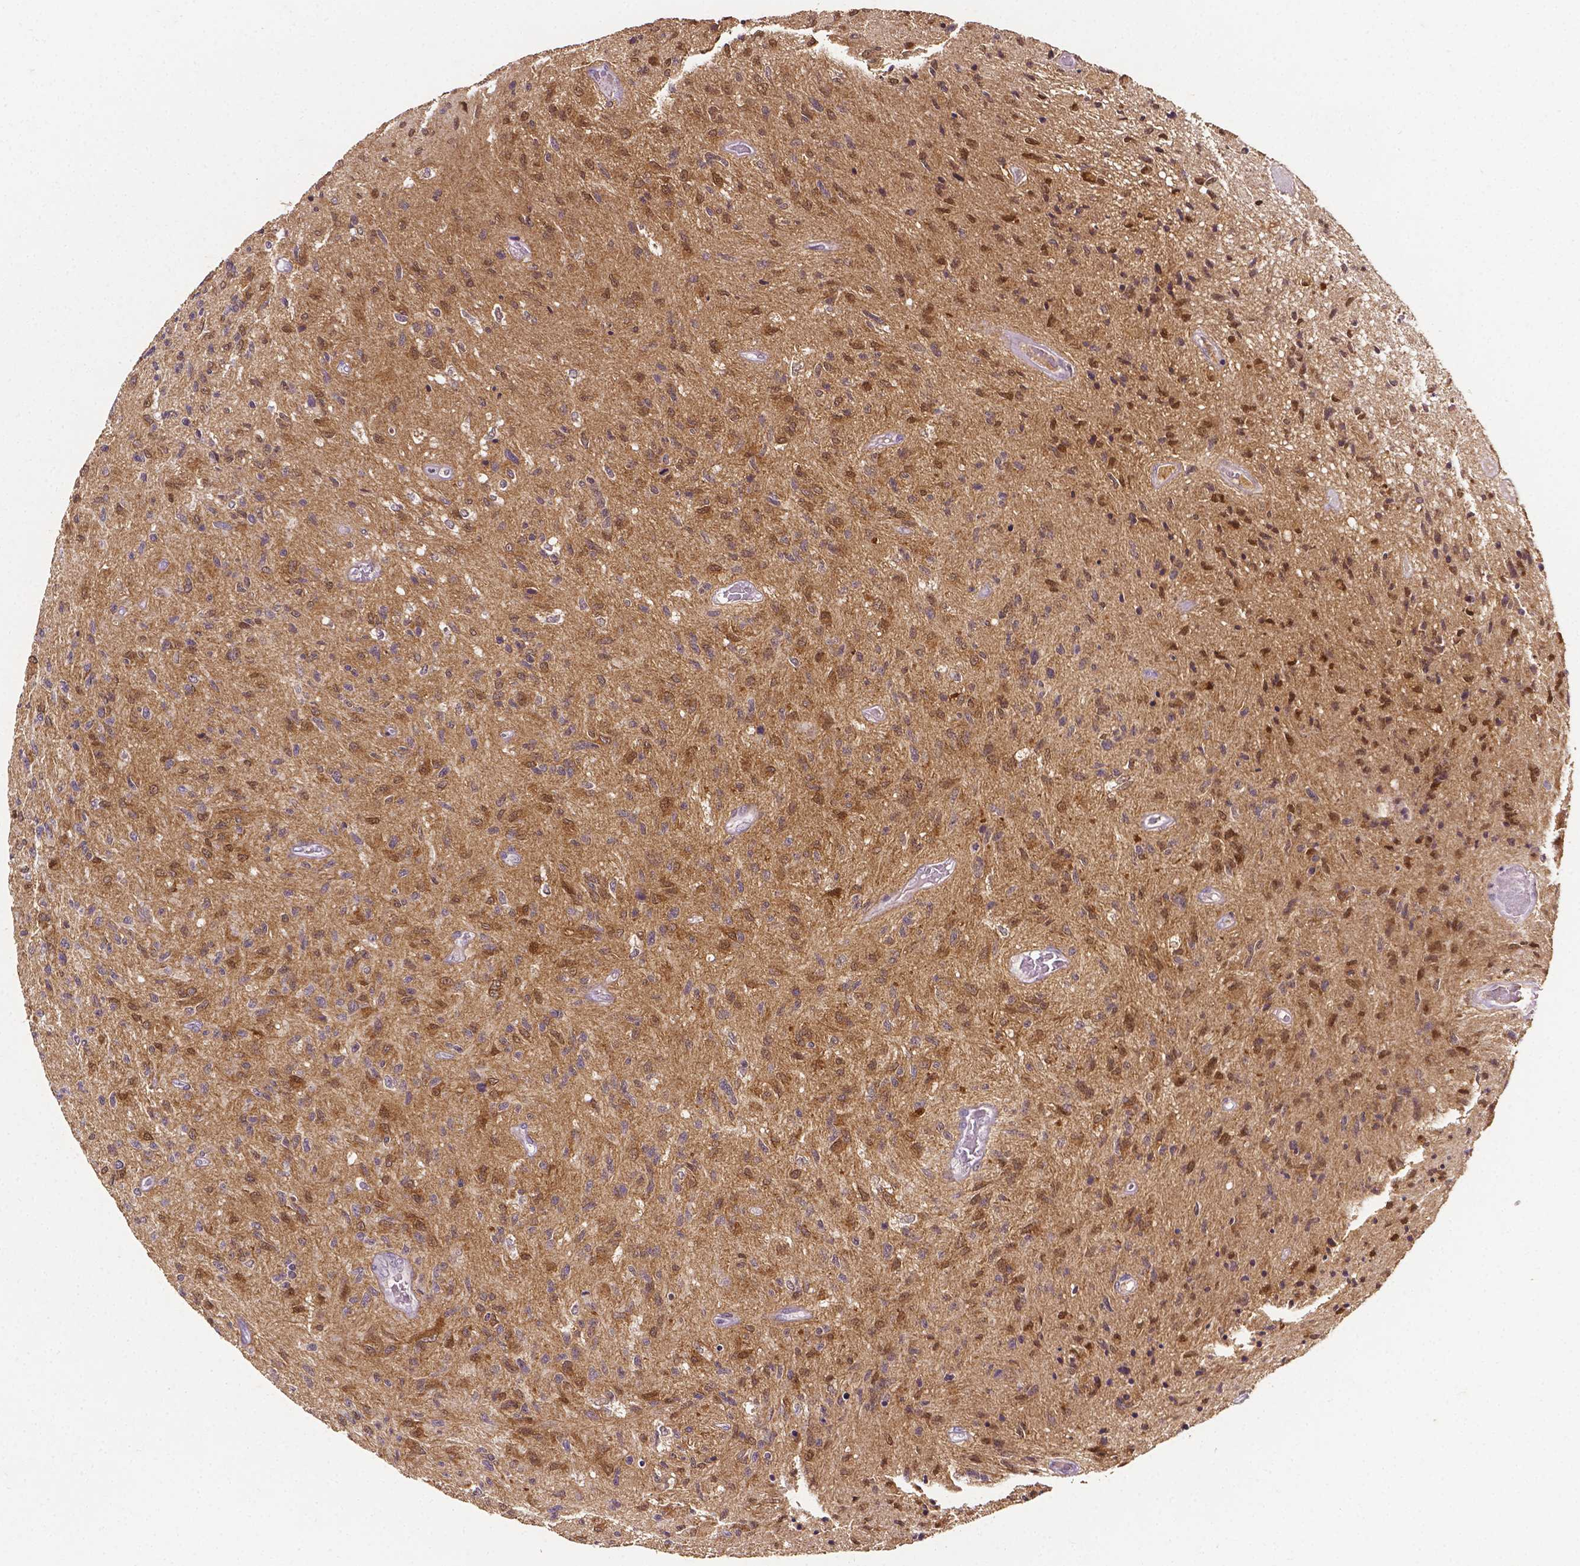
{"staining": {"intensity": "moderate", "quantity": ">75%", "location": "cytoplasmic/membranous,nuclear"}, "tissue": "glioma", "cell_type": "Tumor cells", "image_type": "cancer", "snomed": [{"axis": "morphology", "description": "Glioma, malignant, High grade"}, {"axis": "topography", "description": "Brain"}], "caption": "Immunohistochemistry histopathology image of neoplastic tissue: malignant high-grade glioma stained using immunohistochemistry (IHC) displays medium levels of moderate protein expression localized specifically in the cytoplasmic/membranous and nuclear of tumor cells, appearing as a cytoplasmic/membranous and nuclear brown color.", "gene": "PSAT1", "patient": {"sex": "male", "age": 54}}